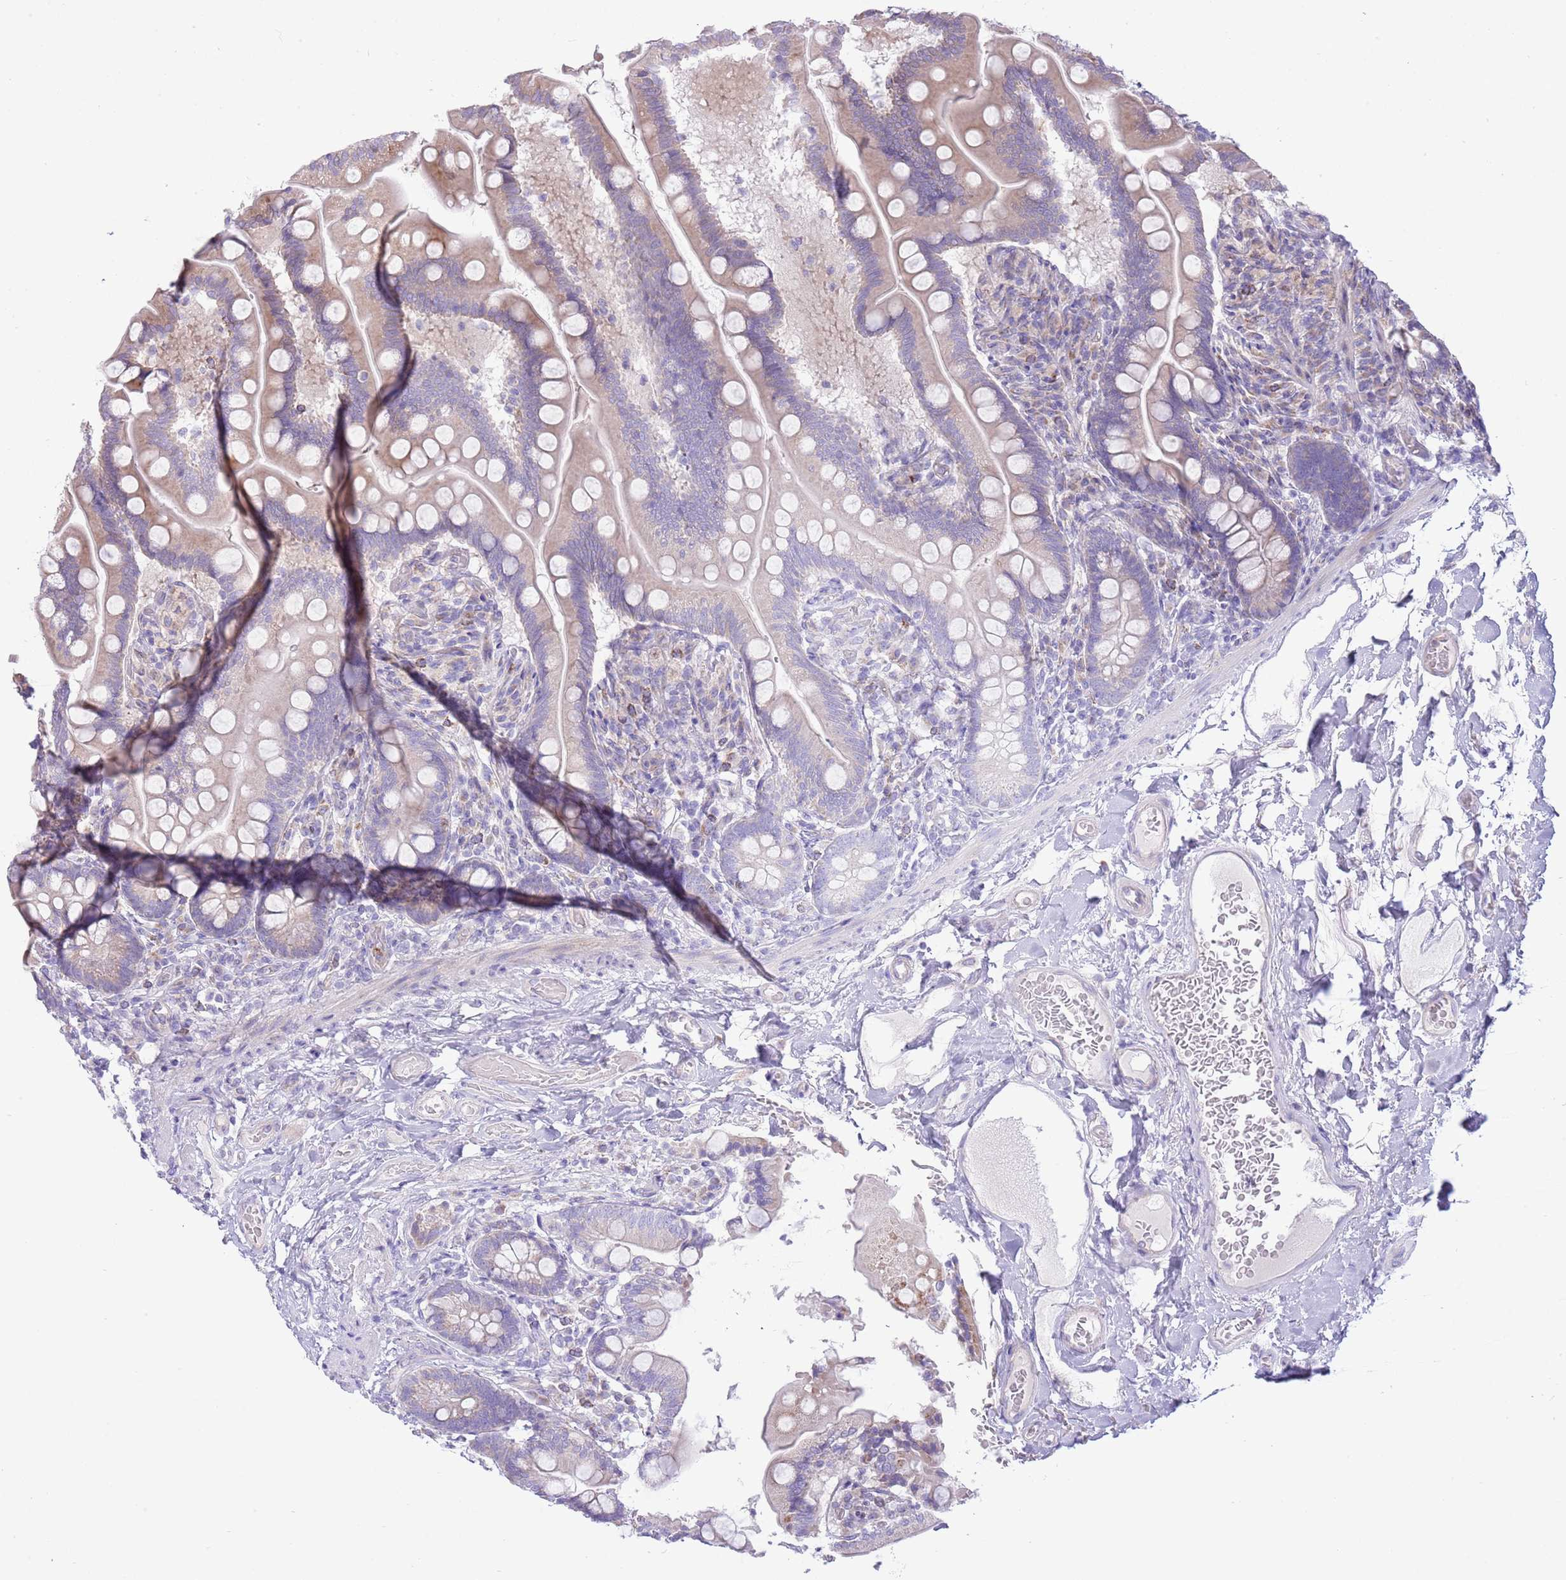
{"staining": {"intensity": "moderate", "quantity": "25%-75%", "location": "cytoplasmic/membranous"}, "tissue": "small intestine", "cell_type": "Glandular cells", "image_type": "normal", "snomed": [{"axis": "morphology", "description": "Normal tissue, NOS"}, {"axis": "topography", "description": "Small intestine"}], "caption": "Unremarkable small intestine exhibits moderate cytoplasmic/membranous staining in approximately 25%-75% of glandular cells, visualized by immunohistochemistry.", "gene": "OAZ2", "patient": {"sex": "female", "age": 64}}